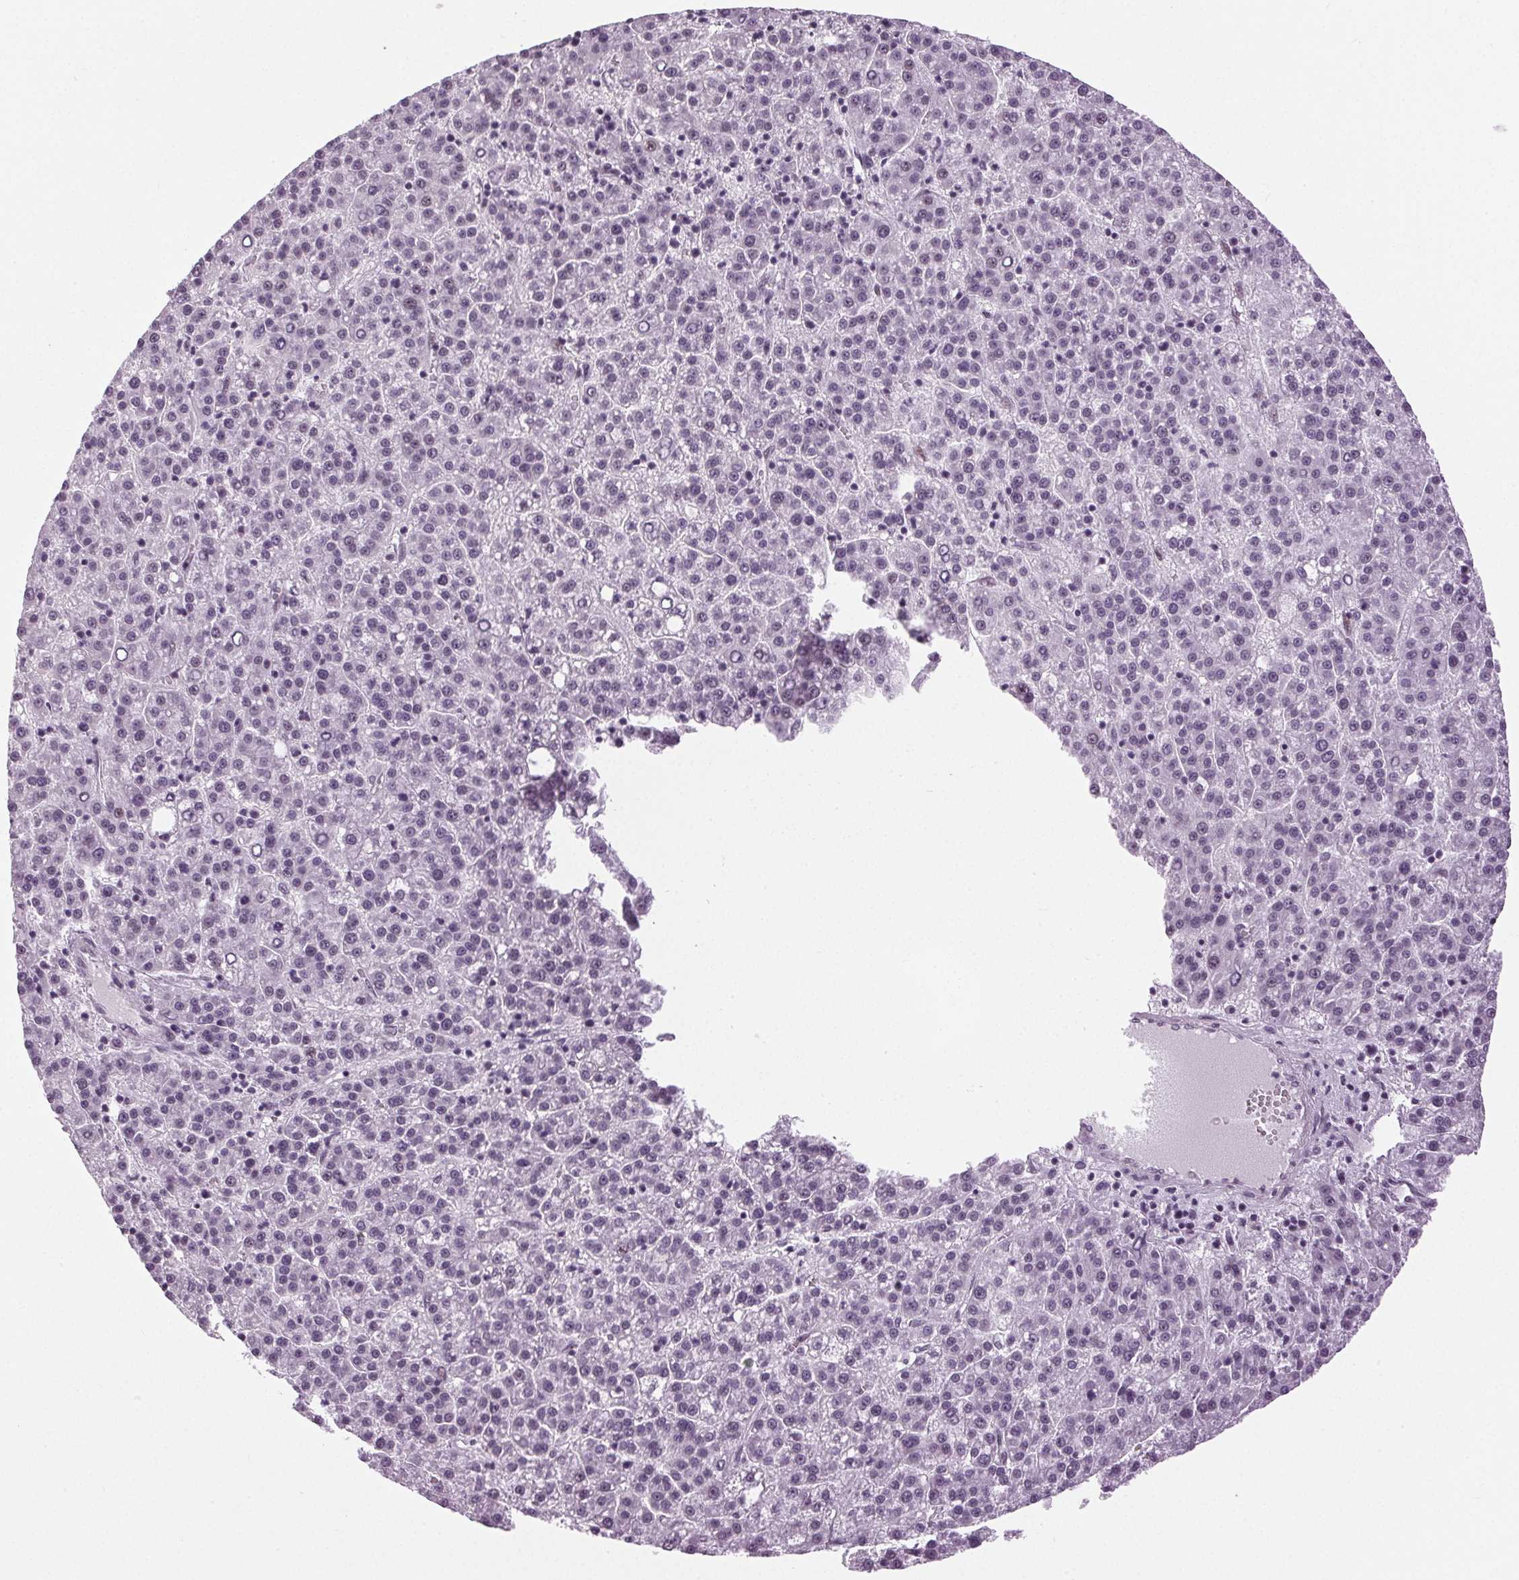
{"staining": {"intensity": "negative", "quantity": "none", "location": "none"}, "tissue": "liver cancer", "cell_type": "Tumor cells", "image_type": "cancer", "snomed": [{"axis": "morphology", "description": "Carcinoma, Hepatocellular, NOS"}, {"axis": "topography", "description": "Liver"}], "caption": "Immunohistochemistry of human liver cancer (hepatocellular carcinoma) shows no expression in tumor cells.", "gene": "DNAH12", "patient": {"sex": "female", "age": 58}}